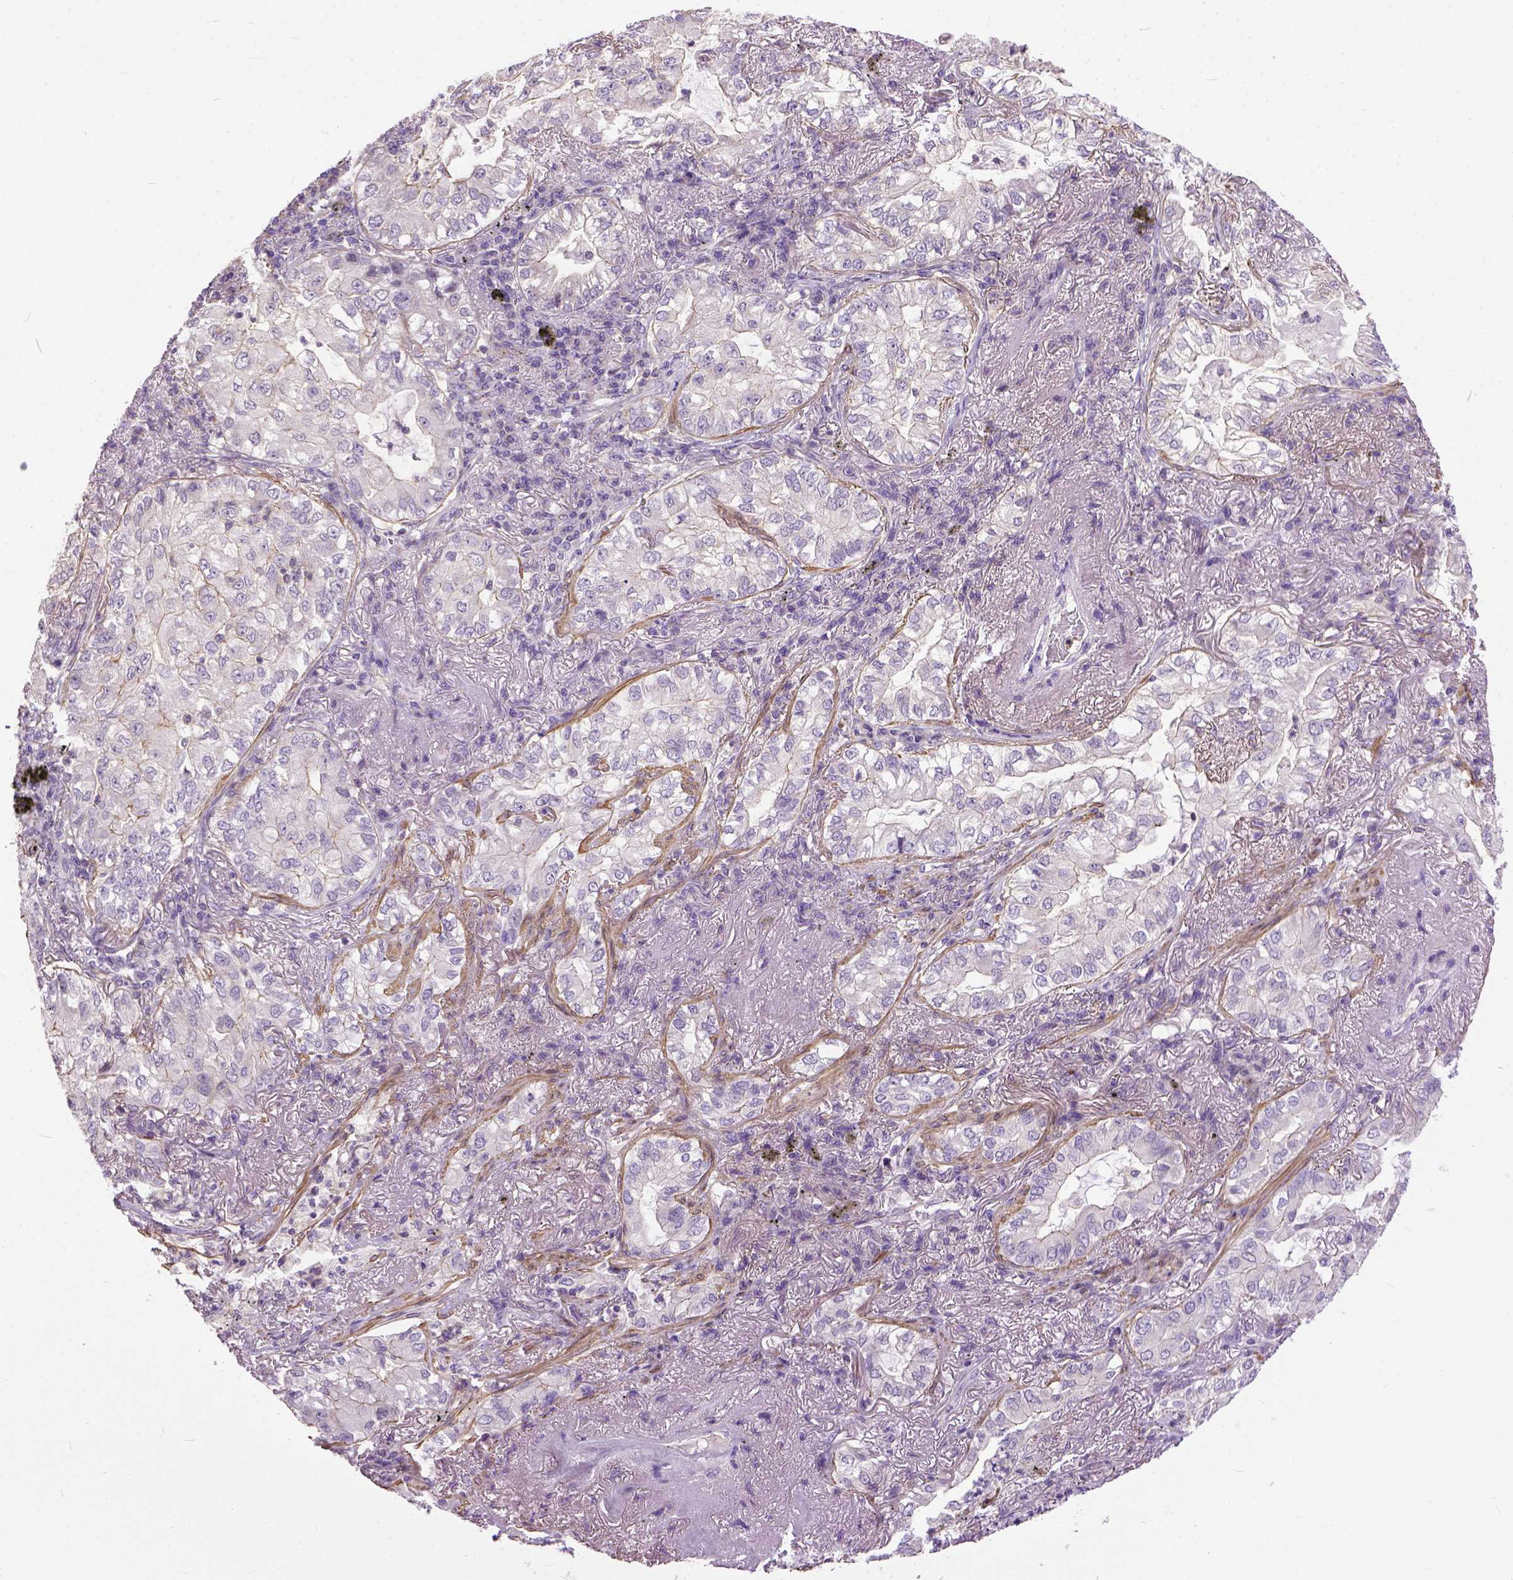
{"staining": {"intensity": "negative", "quantity": "none", "location": "none"}, "tissue": "lung cancer", "cell_type": "Tumor cells", "image_type": "cancer", "snomed": [{"axis": "morphology", "description": "Adenocarcinoma, NOS"}, {"axis": "topography", "description": "Lung"}], "caption": "Human adenocarcinoma (lung) stained for a protein using immunohistochemistry displays no positivity in tumor cells.", "gene": "BANF2", "patient": {"sex": "female", "age": 73}}